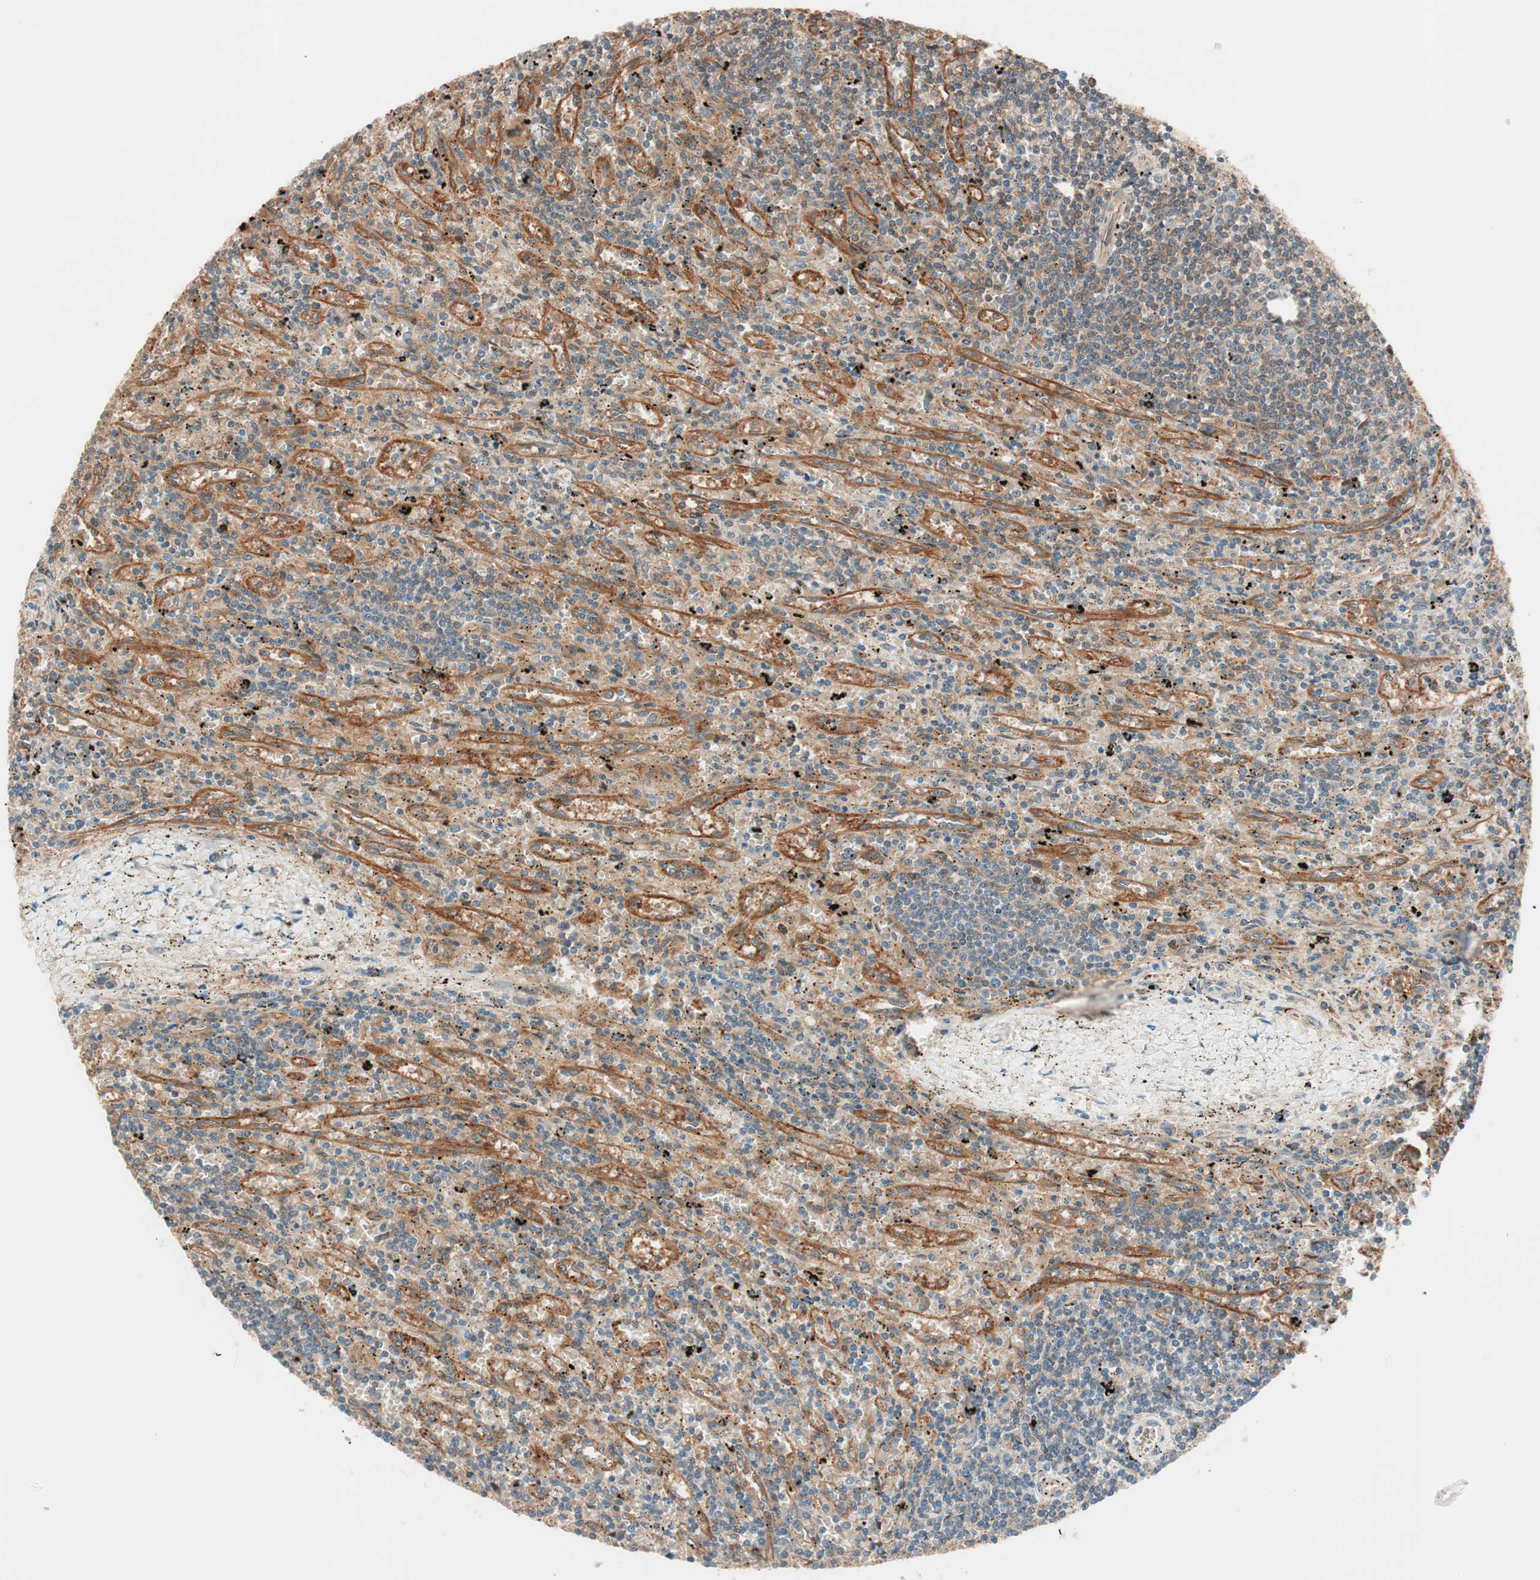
{"staining": {"intensity": "weak", "quantity": "25%-75%", "location": "cytoplasmic/membranous"}, "tissue": "lymphoma", "cell_type": "Tumor cells", "image_type": "cancer", "snomed": [{"axis": "morphology", "description": "Malignant lymphoma, non-Hodgkin's type, Low grade"}, {"axis": "topography", "description": "Spleen"}], "caption": "A low amount of weak cytoplasmic/membranous positivity is present in approximately 25%-75% of tumor cells in lymphoma tissue.", "gene": "GALT", "patient": {"sex": "male", "age": 76}}